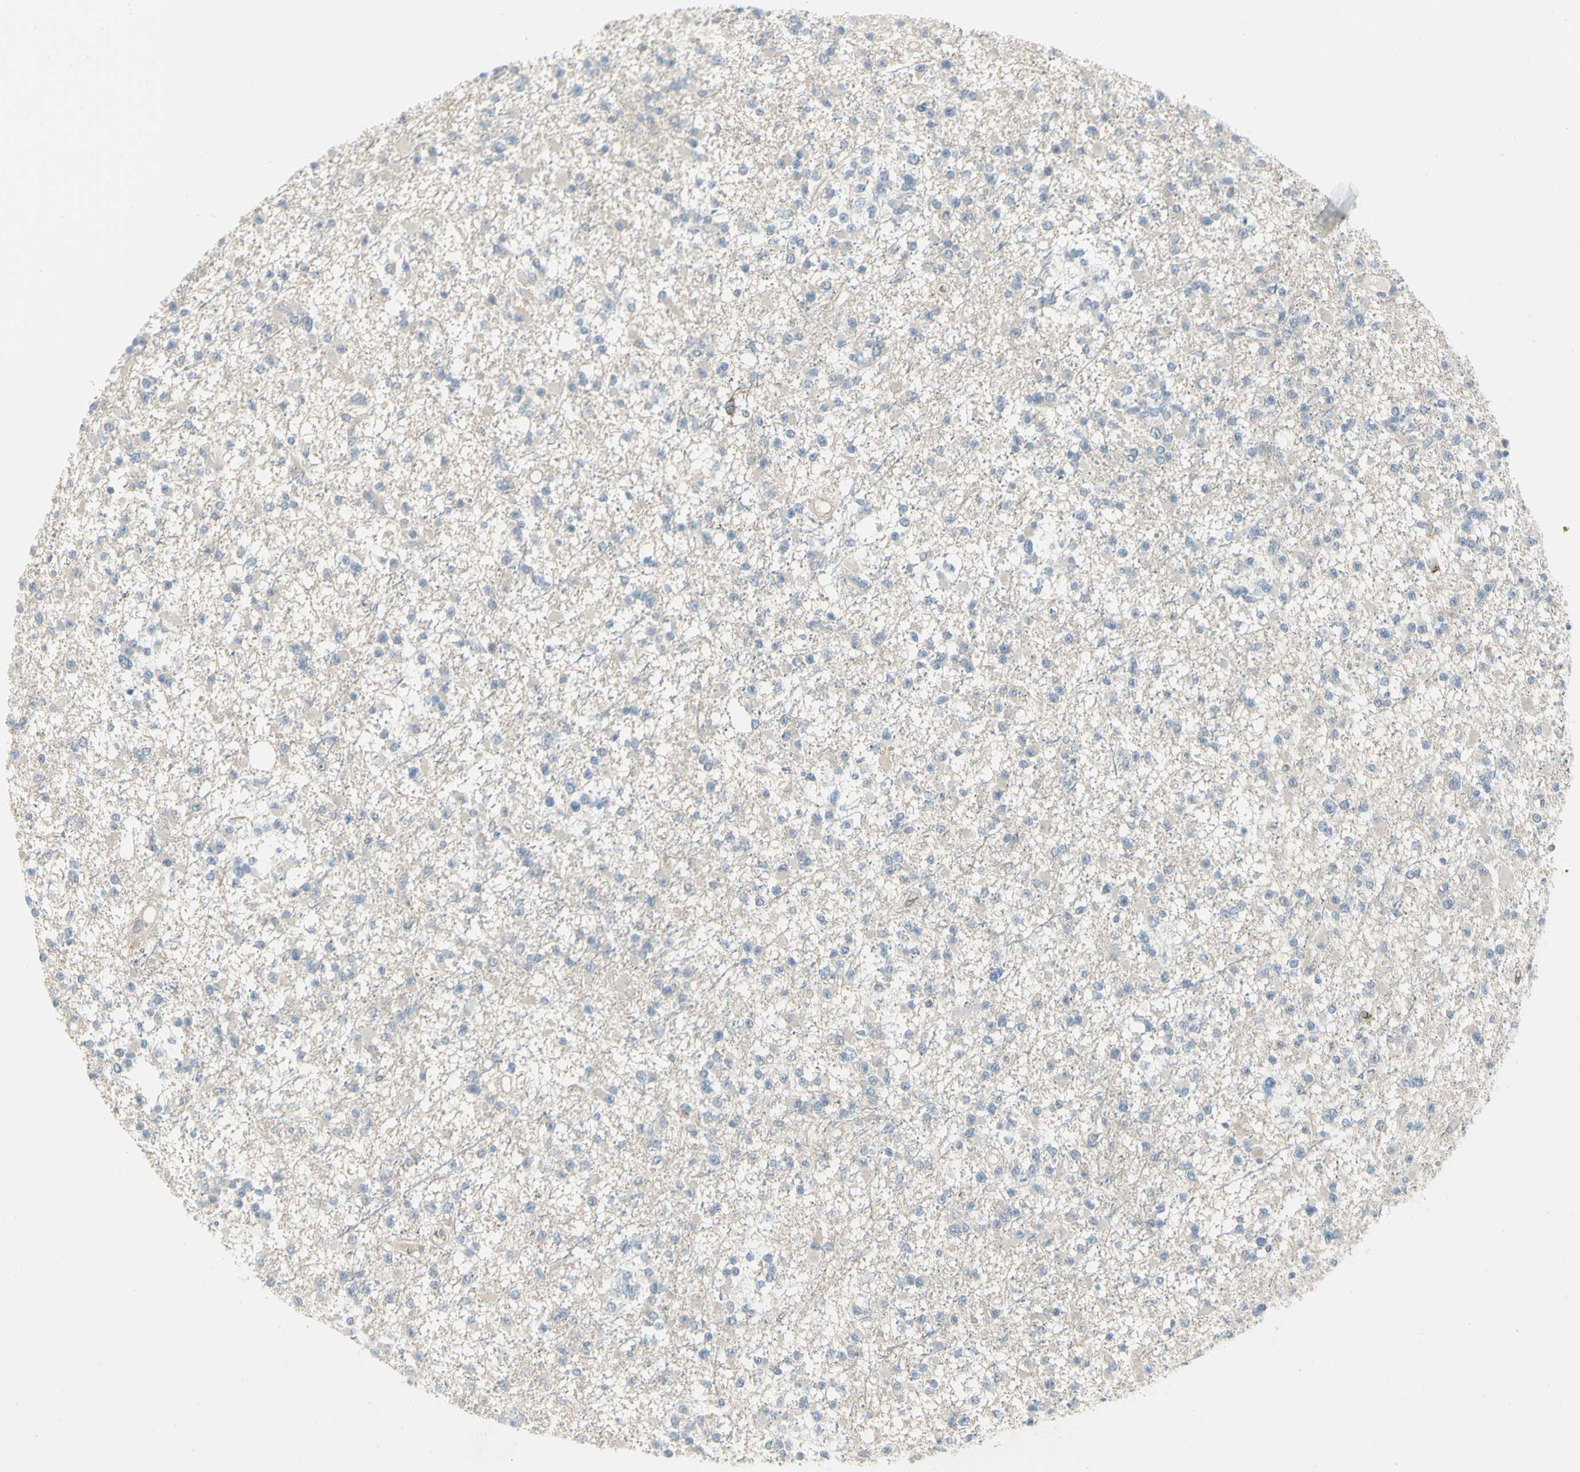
{"staining": {"intensity": "negative", "quantity": "none", "location": "none"}, "tissue": "glioma", "cell_type": "Tumor cells", "image_type": "cancer", "snomed": [{"axis": "morphology", "description": "Glioma, malignant, Low grade"}, {"axis": "topography", "description": "Brain"}], "caption": "Immunohistochemistry micrograph of human low-grade glioma (malignant) stained for a protein (brown), which displays no expression in tumor cells.", "gene": "CCNB2", "patient": {"sex": "female", "age": 22}}